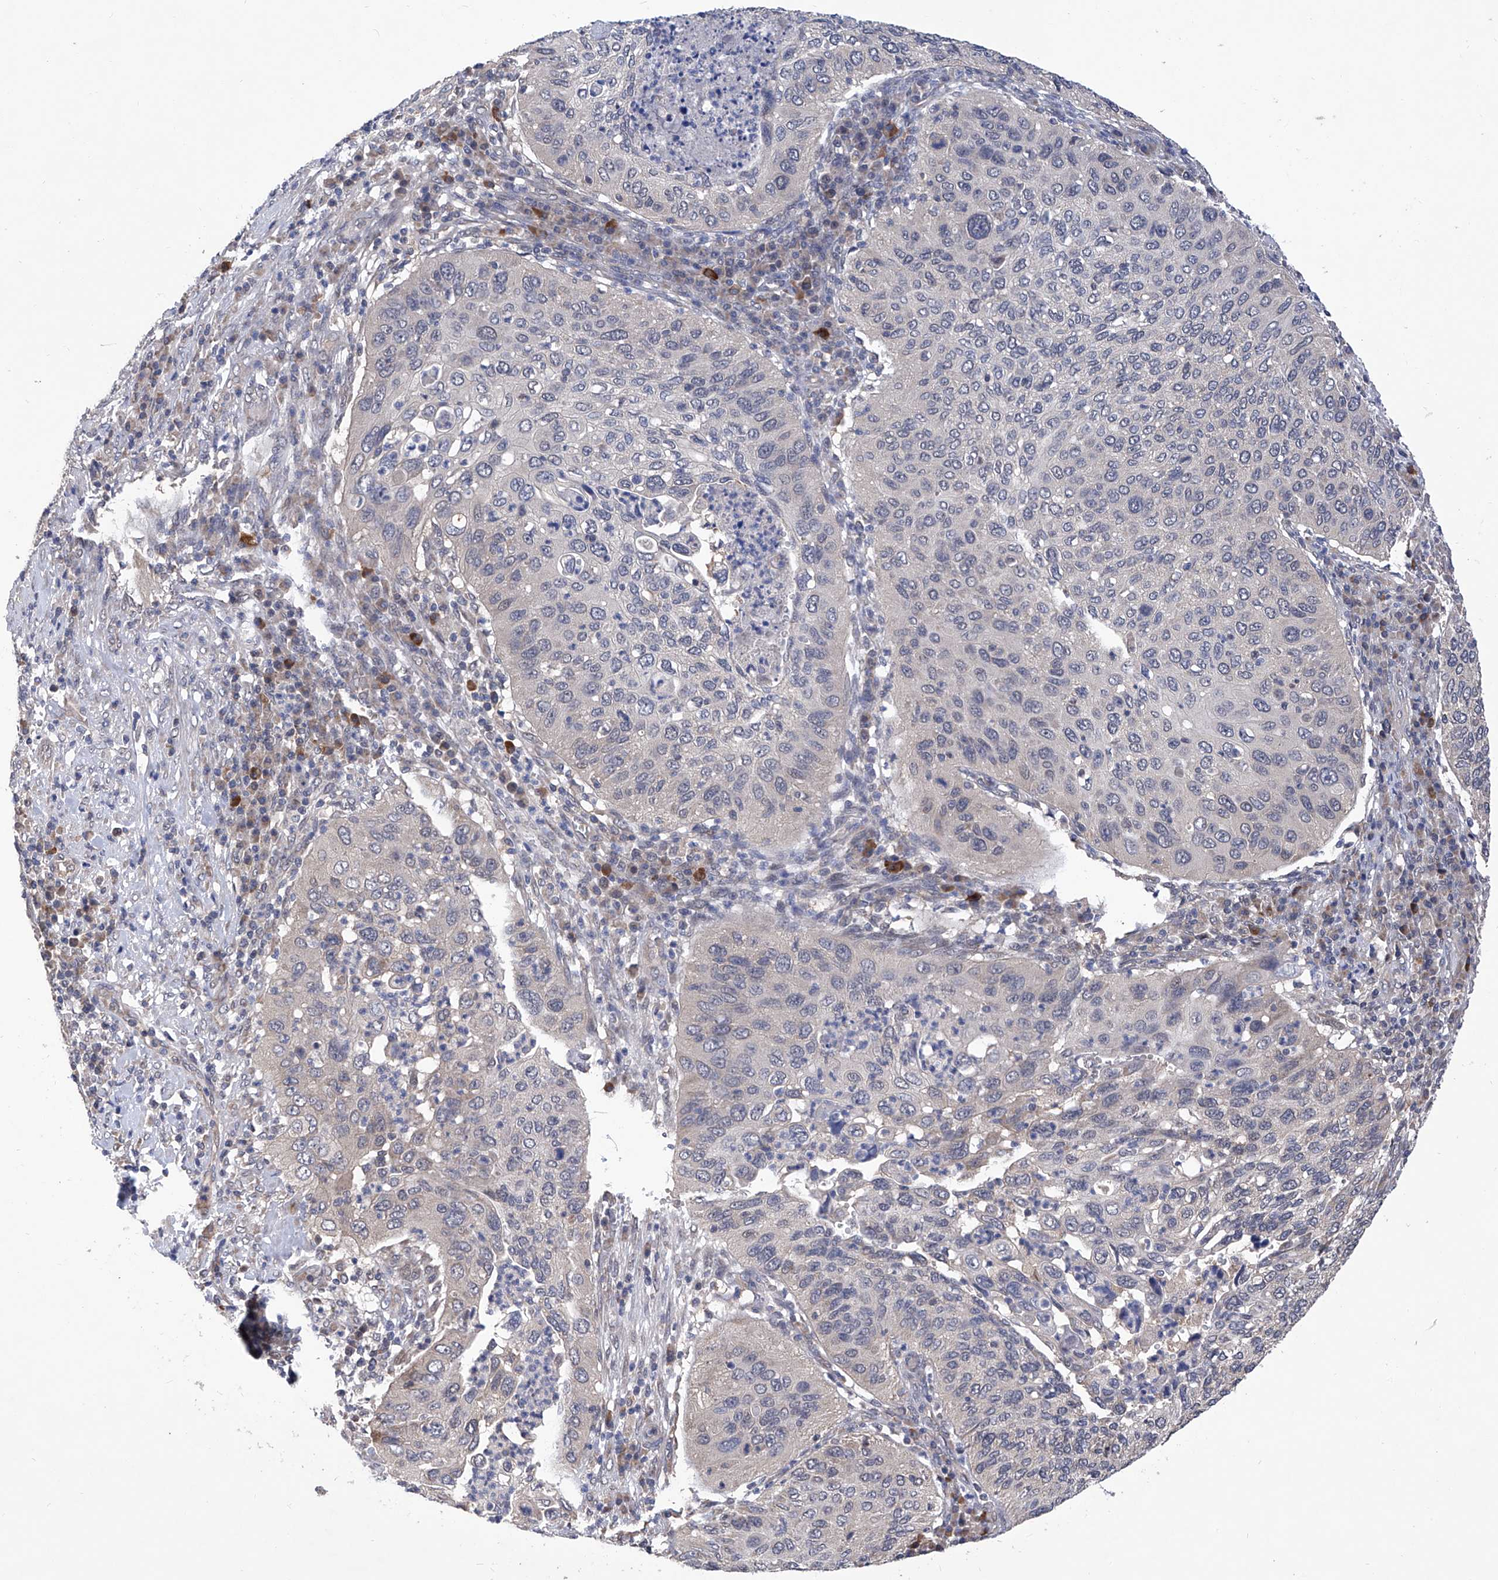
{"staining": {"intensity": "negative", "quantity": "none", "location": "none"}, "tissue": "cervical cancer", "cell_type": "Tumor cells", "image_type": "cancer", "snomed": [{"axis": "morphology", "description": "Squamous cell carcinoma, NOS"}, {"axis": "topography", "description": "Cervix"}], "caption": "Squamous cell carcinoma (cervical) was stained to show a protein in brown. There is no significant positivity in tumor cells. (DAB (3,3'-diaminobenzidine) immunohistochemistry (IHC), high magnification).", "gene": "USP45", "patient": {"sex": "female", "age": 38}}